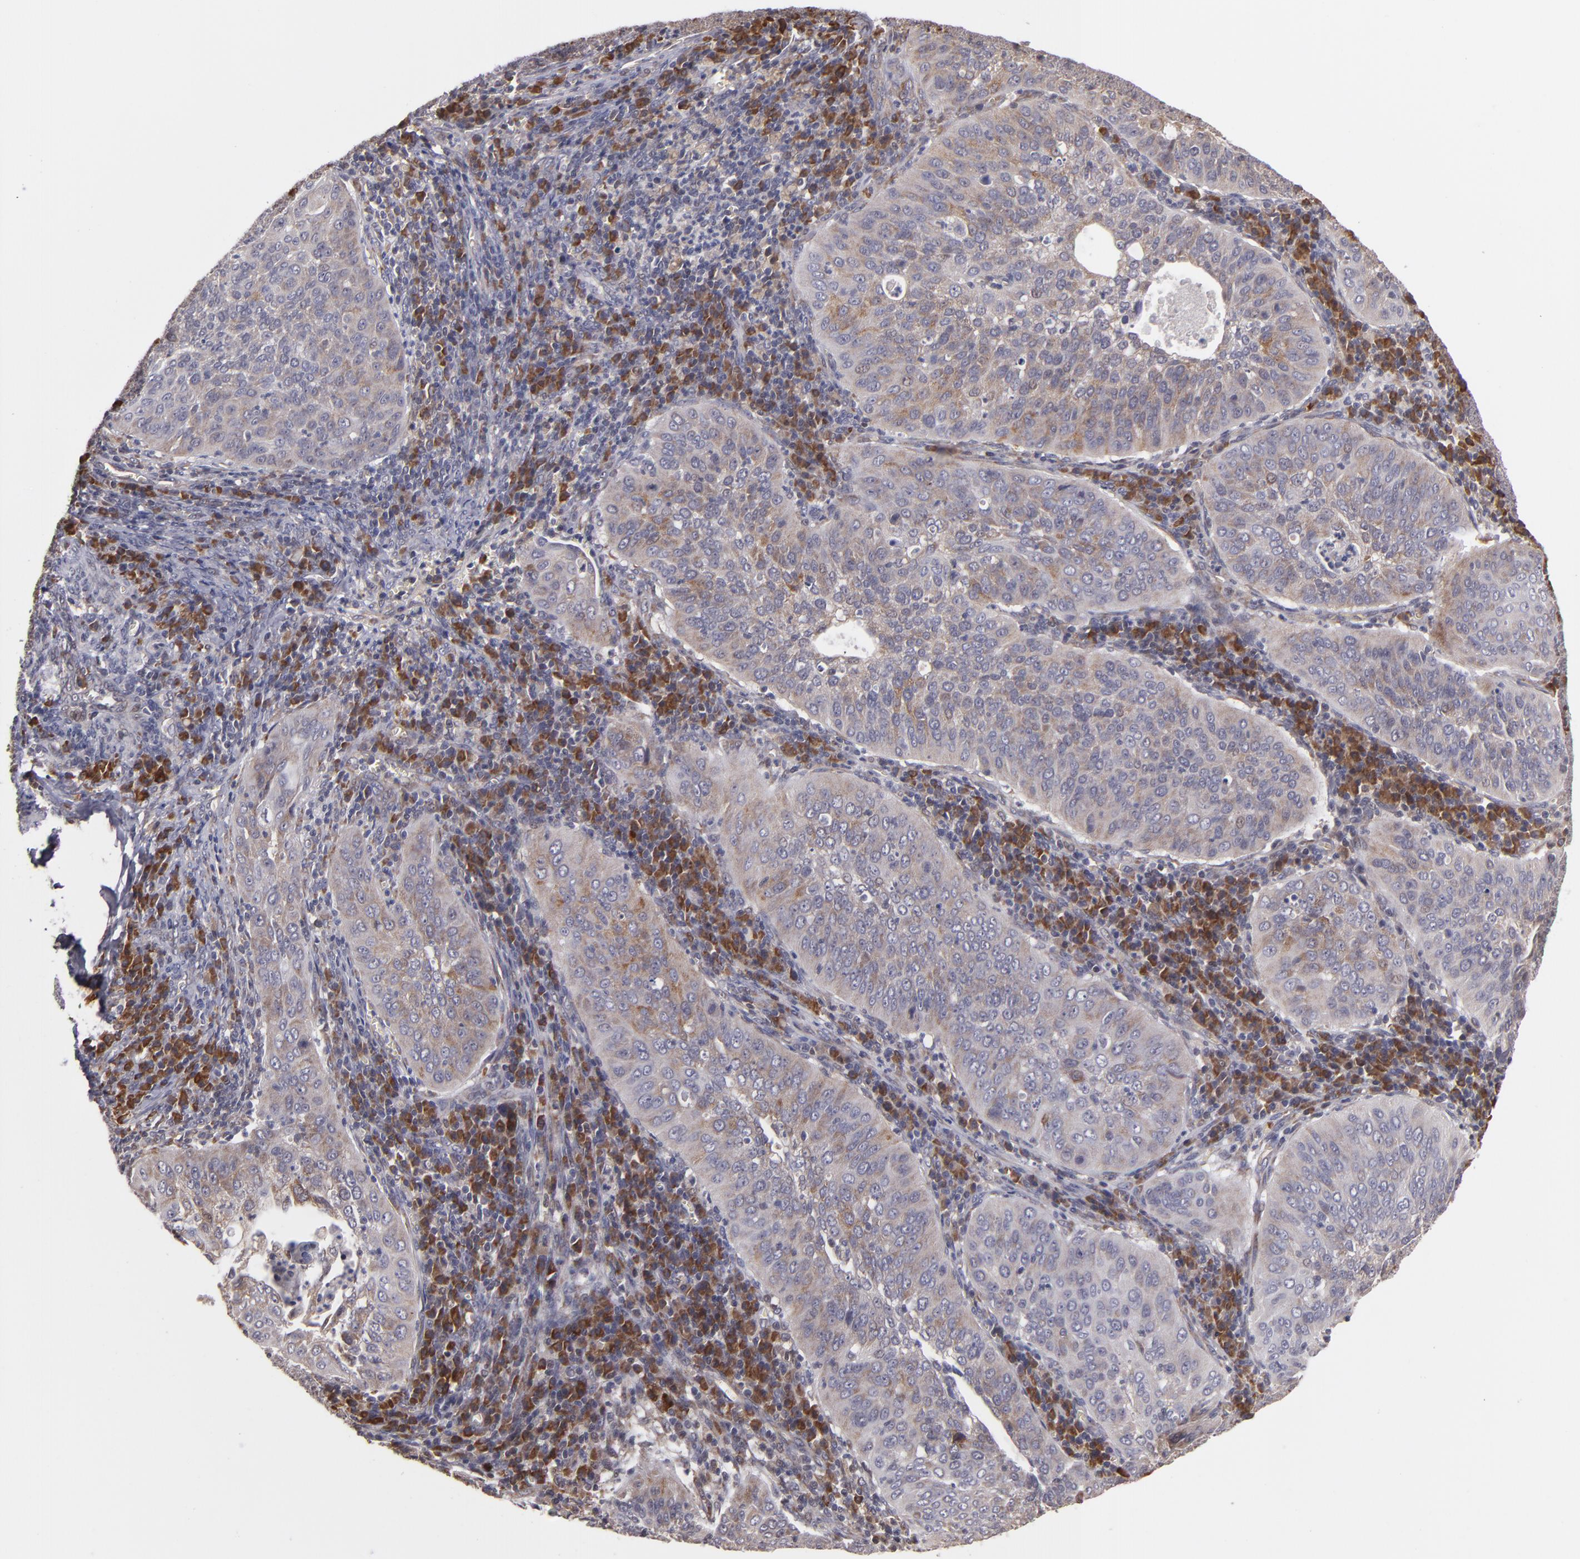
{"staining": {"intensity": "weak", "quantity": ">75%", "location": "cytoplasmic/membranous"}, "tissue": "cervical cancer", "cell_type": "Tumor cells", "image_type": "cancer", "snomed": [{"axis": "morphology", "description": "Squamous cell carcinoma, NOS"}, {"axis": "topography", "description": "Cervix"}], "caption": "Cervical cancer stained for a protein exhibits weak cytoplasmic/membranous positivity in tumor cells.", "gene": "CASP1", "patient": {"sex": "female", "age": 39}}